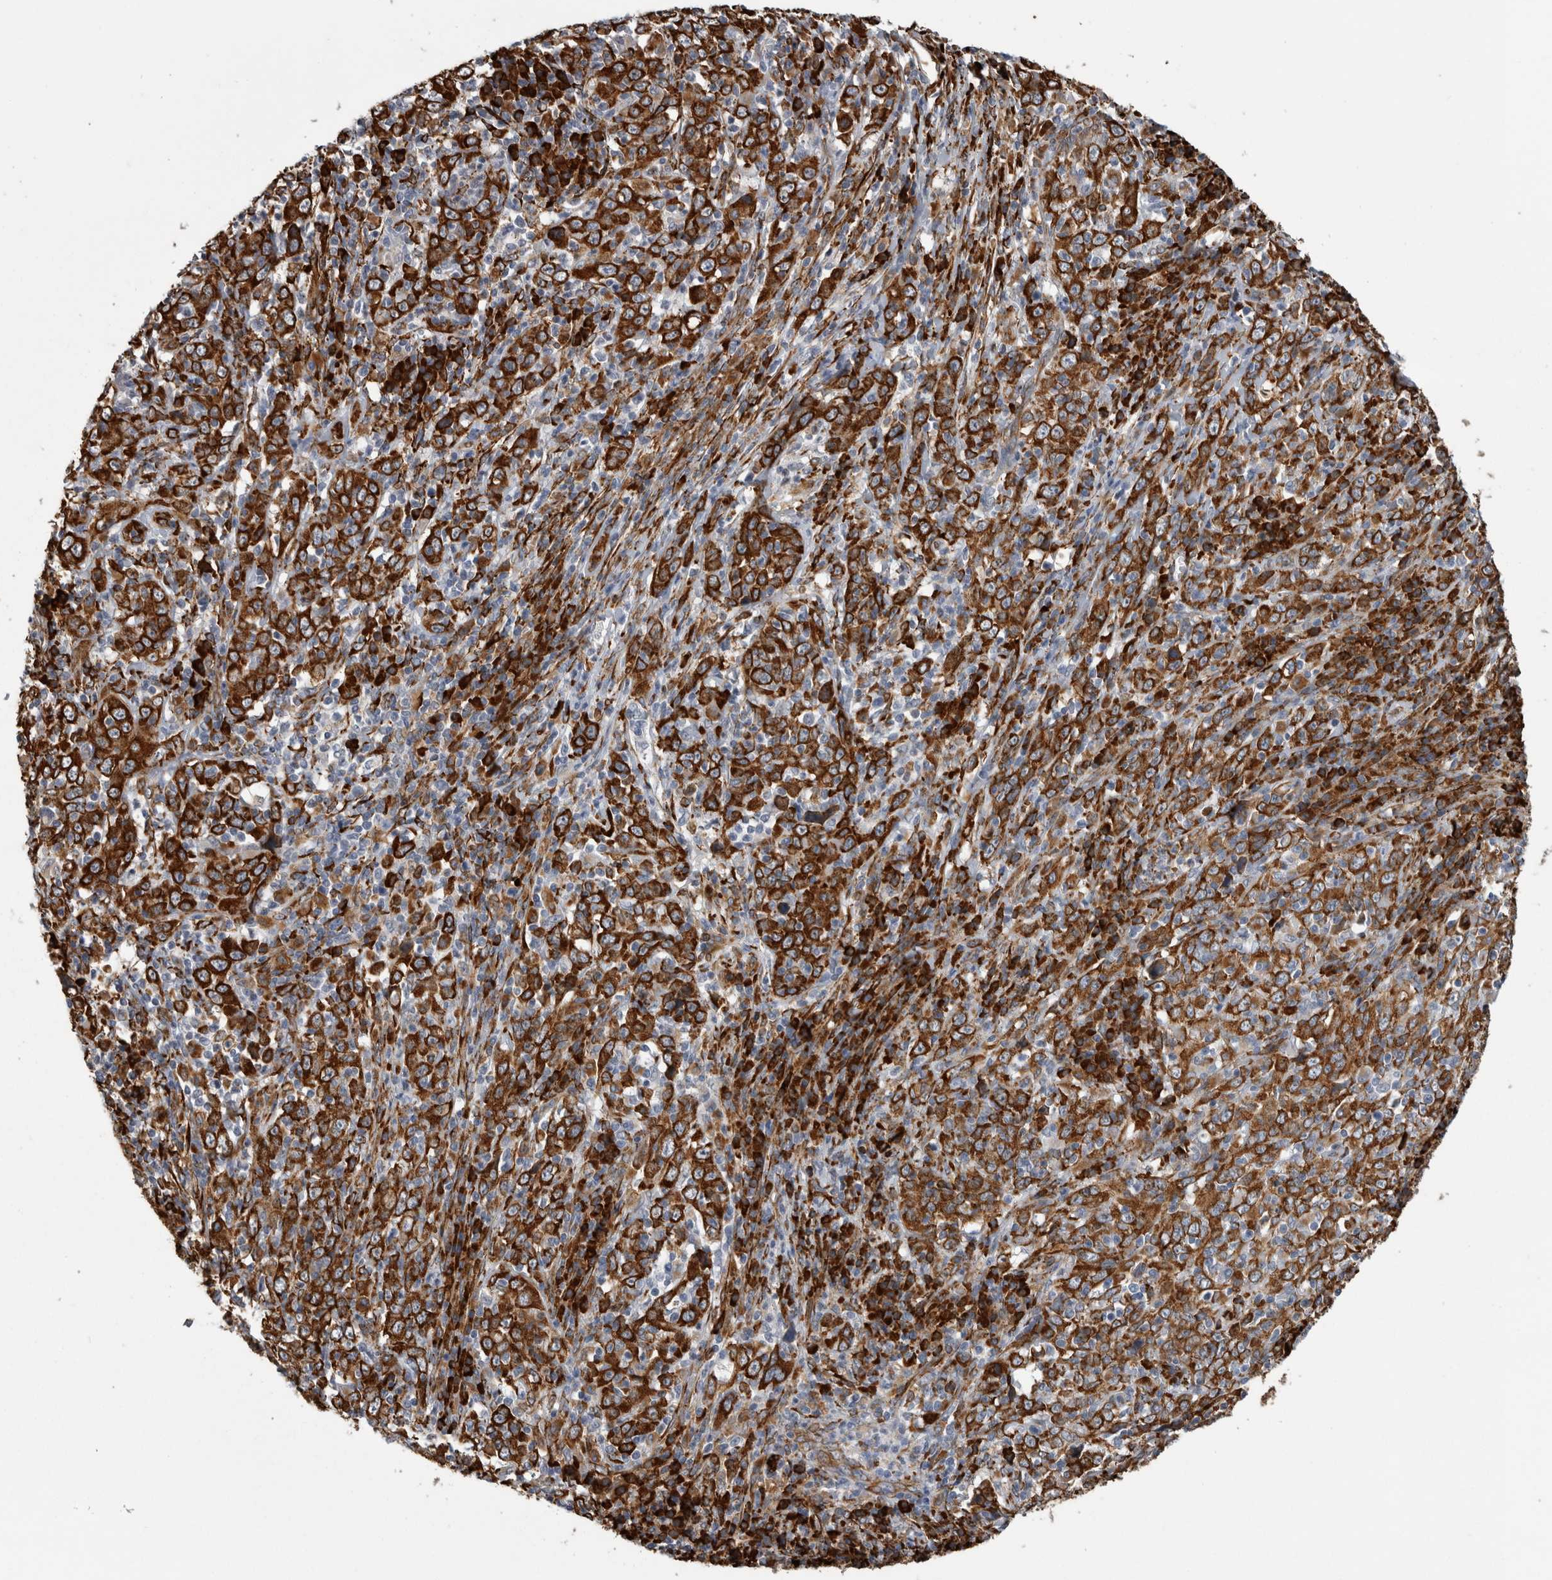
{"staining": {"intensity": "strong", "quantity": ">75%", "location": "cytoplasmic/membranous"}, "tissue": "cervical cancer", "cell_type": "Tumor cells", "image_type": "cancer", "snomed": [{"axis": "morphology", "description": "Squamous cell carcinoma, NOS"}, {"axis": "topography", "description": "Cervix"}], "caption": "An immunohistochemistry (IHC) micrograph of tumor tissue is shown. Protein staining in brown highlights strong cytoplasmic/membranous positivity in squamous cell carcinoma (cervical) within tumor cells.", "gene": "FHIP2B", "patient": {"sex": "female", "age": 46}}